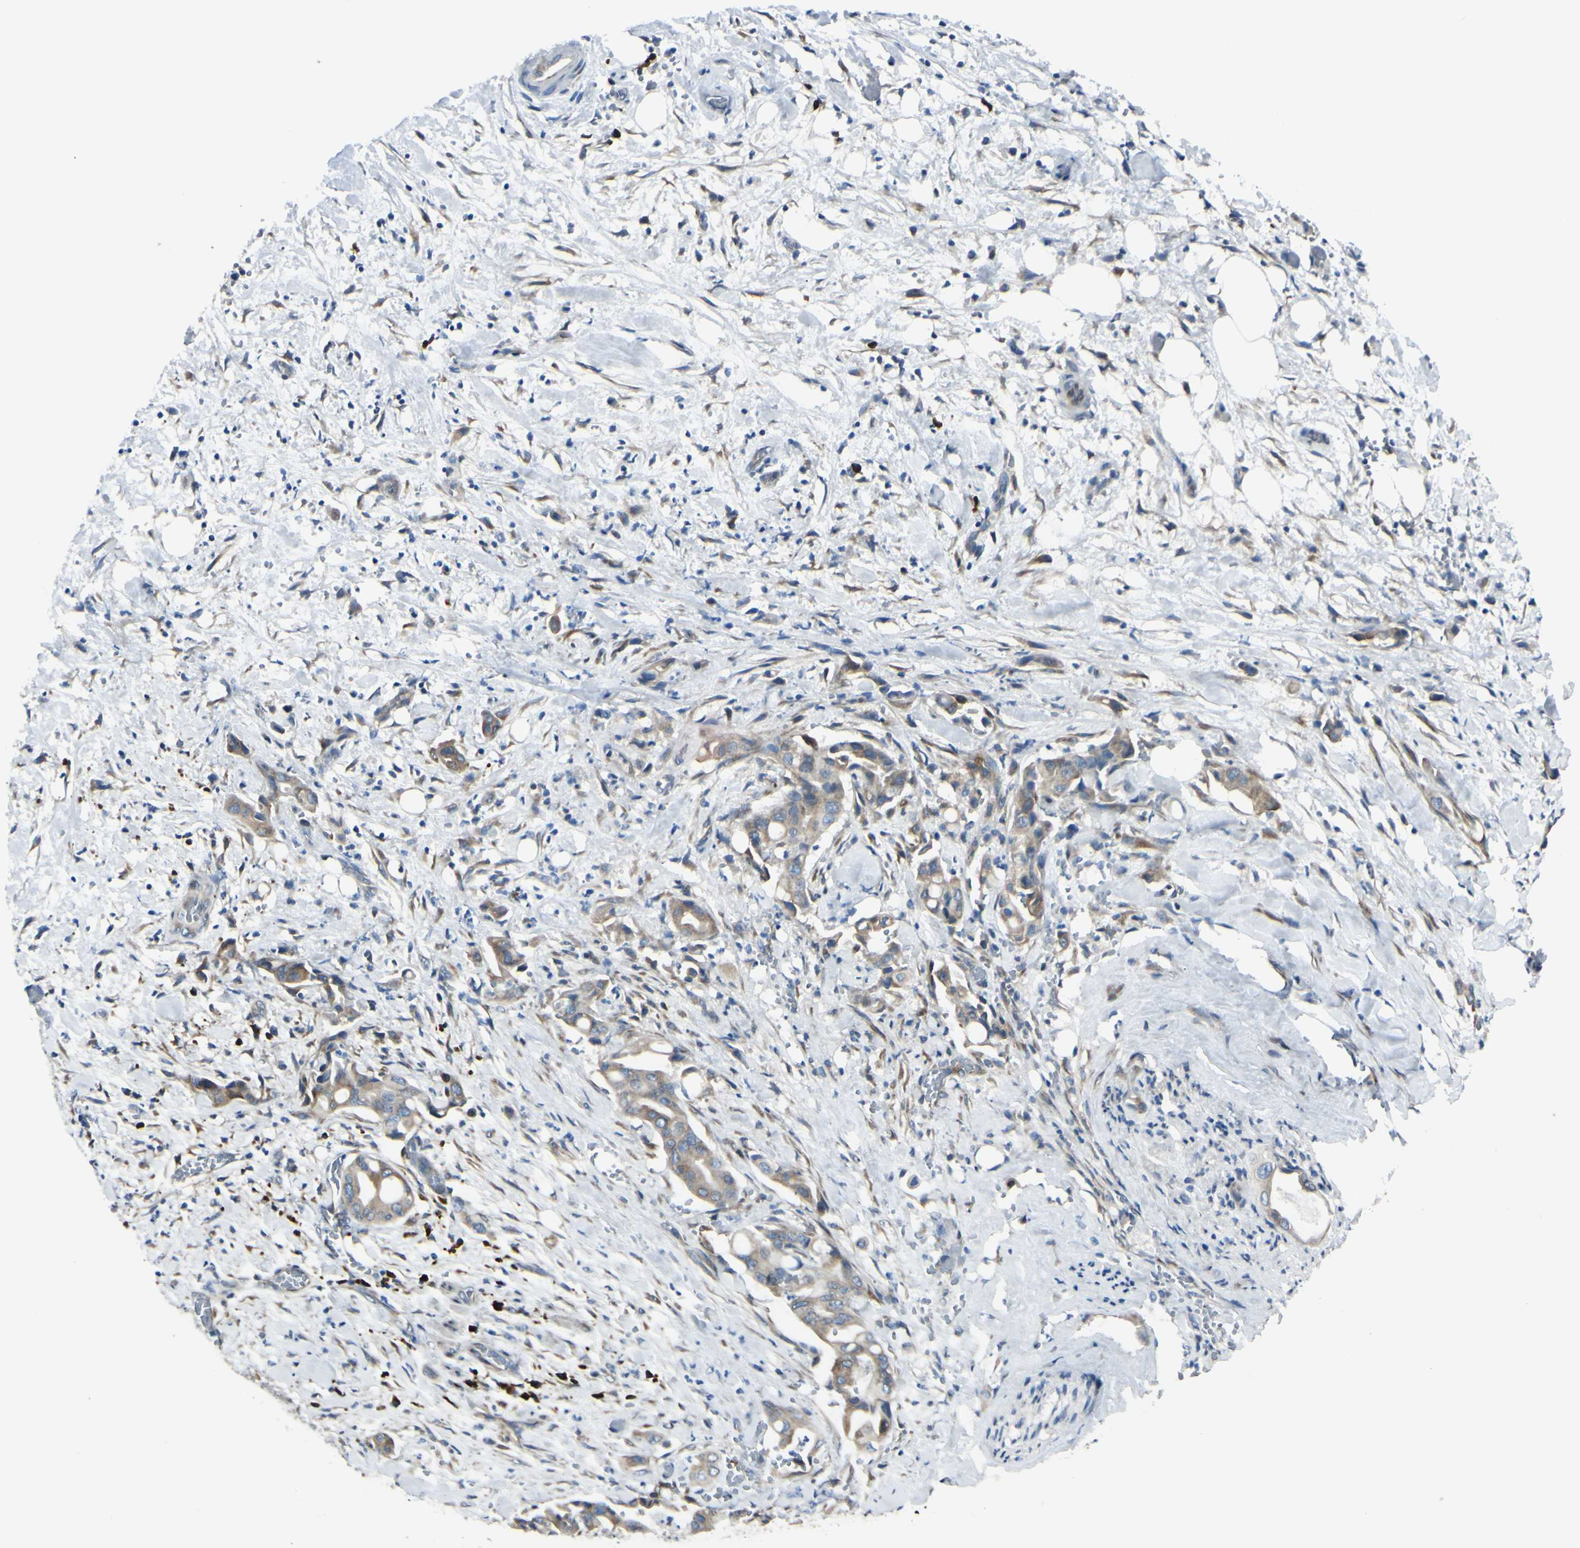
{"staining": {"intensity": "moderate", "quantity": ">75%", "location": "cytoplasmic/membranous"}, "tissue": "liver cancer", "cell_type": "Tumor cells", "image_type": "cancer", "snomed": [{"axis": "morphology", "description": "Cholangiocarcinoma"}, {"axis": "topography", "description": "Liver"}], "caption": "Liver cancer stained with immunohistochemistry (IHC) exhibits moderate cytoplasmic/membranous expression in about >75% of tumor cells. (brown staining indicates protein expression, while blue staining denotes nuclei).", "gene": "SELENOS", "patient": {"sex": "female", "age": 68}}